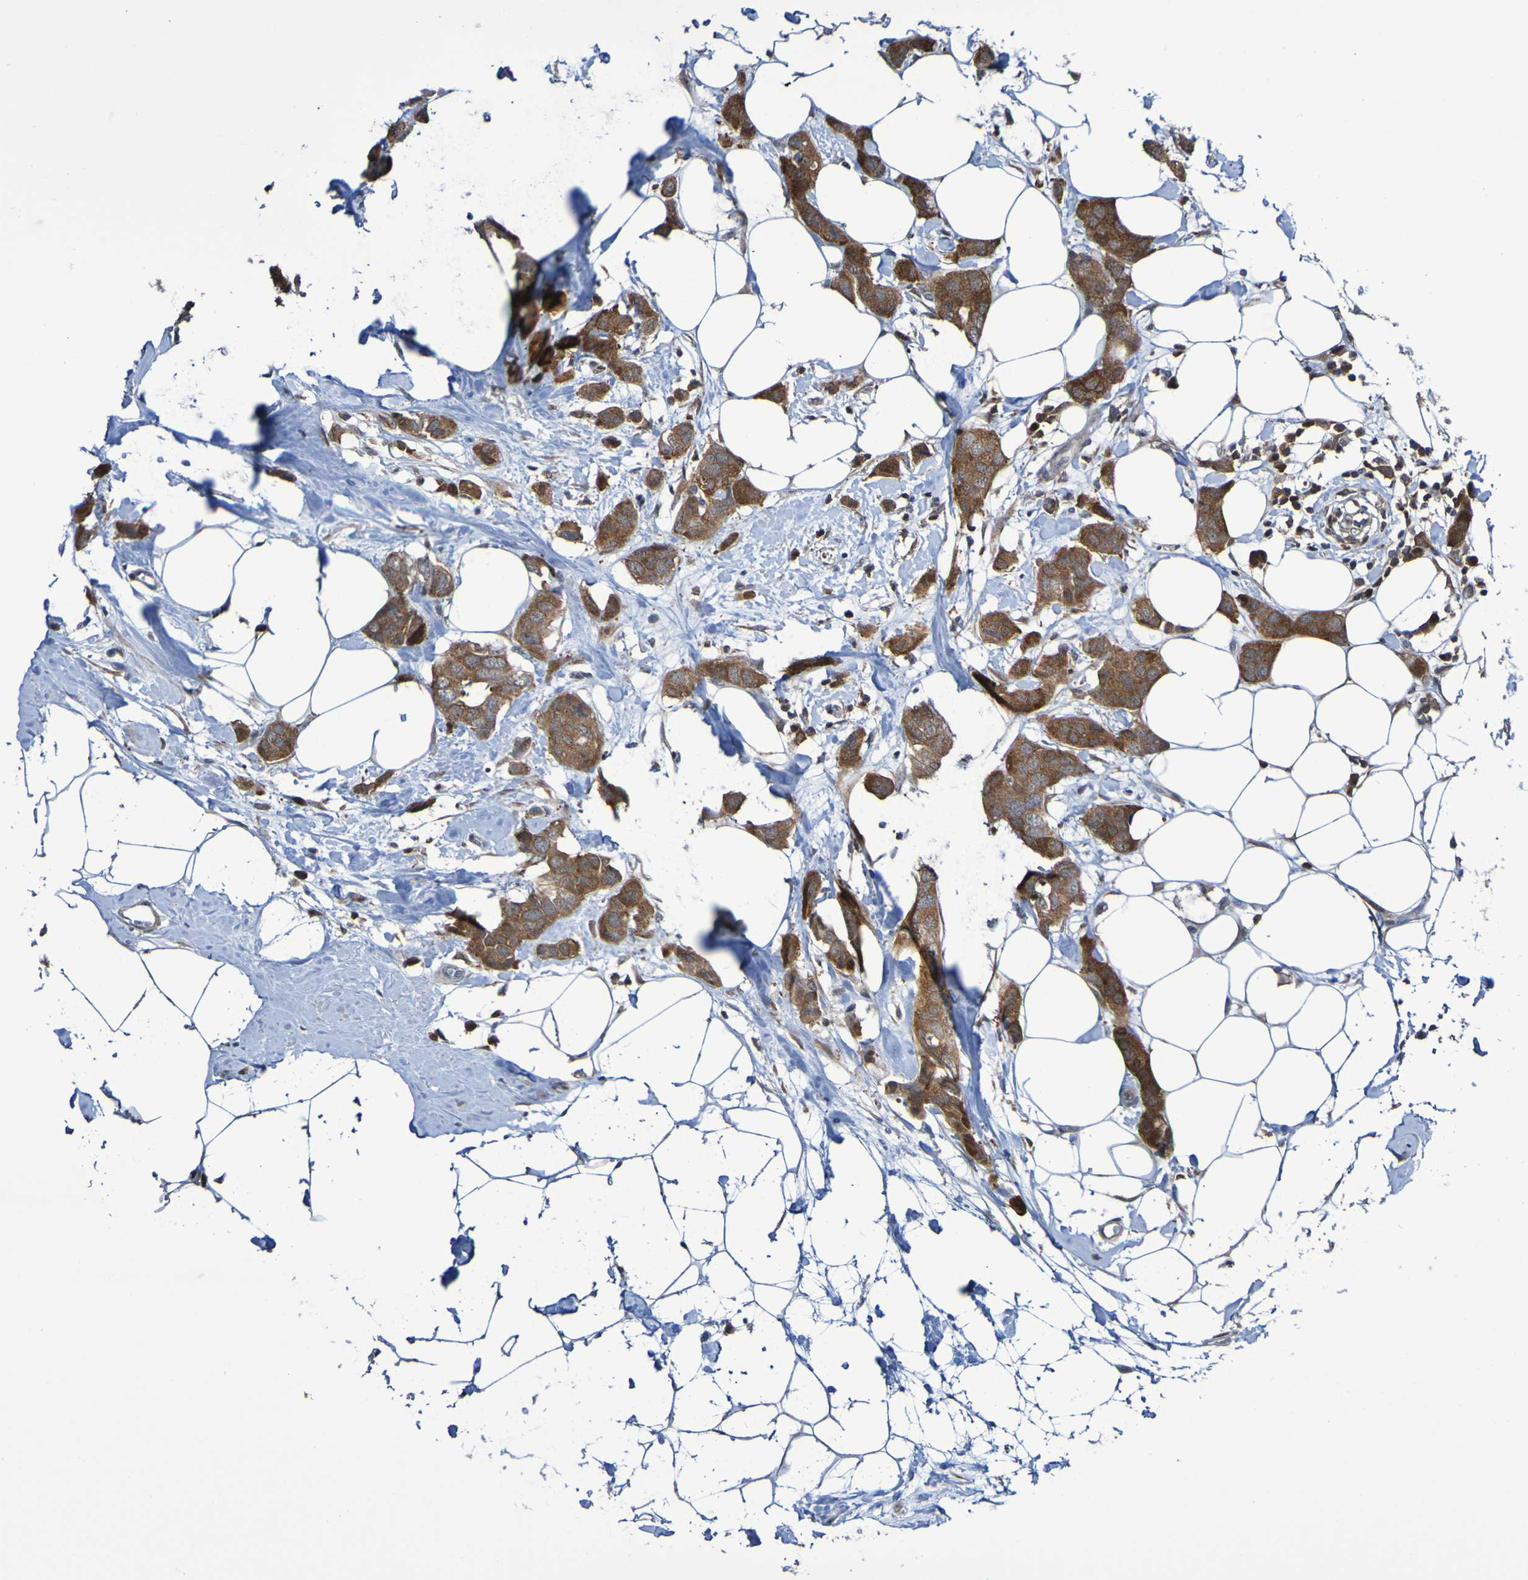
{"staining": {"intensity": "moderate", "quantity": ">75%", "location": "cytoplasmic/membranous"}, "tissue": "breast cancer", "cell_type": "Tumor cells", "image_type": "cancer", "snomed": [{"axis": "morphology", "description": "Normal tissue, NOS"}, {"axis": "morphology", "description": "Duct carcinoma"}, {"axis": "topography", "description": "Breast"}], "caption": "A medium amount of moderate cytoplasmic/membranous positivity is appreciated in approximately >75% of tumor cells in breast cancer tissue.", "gene": "ATIC", "patient": {"sex": "female", "age": 50}}